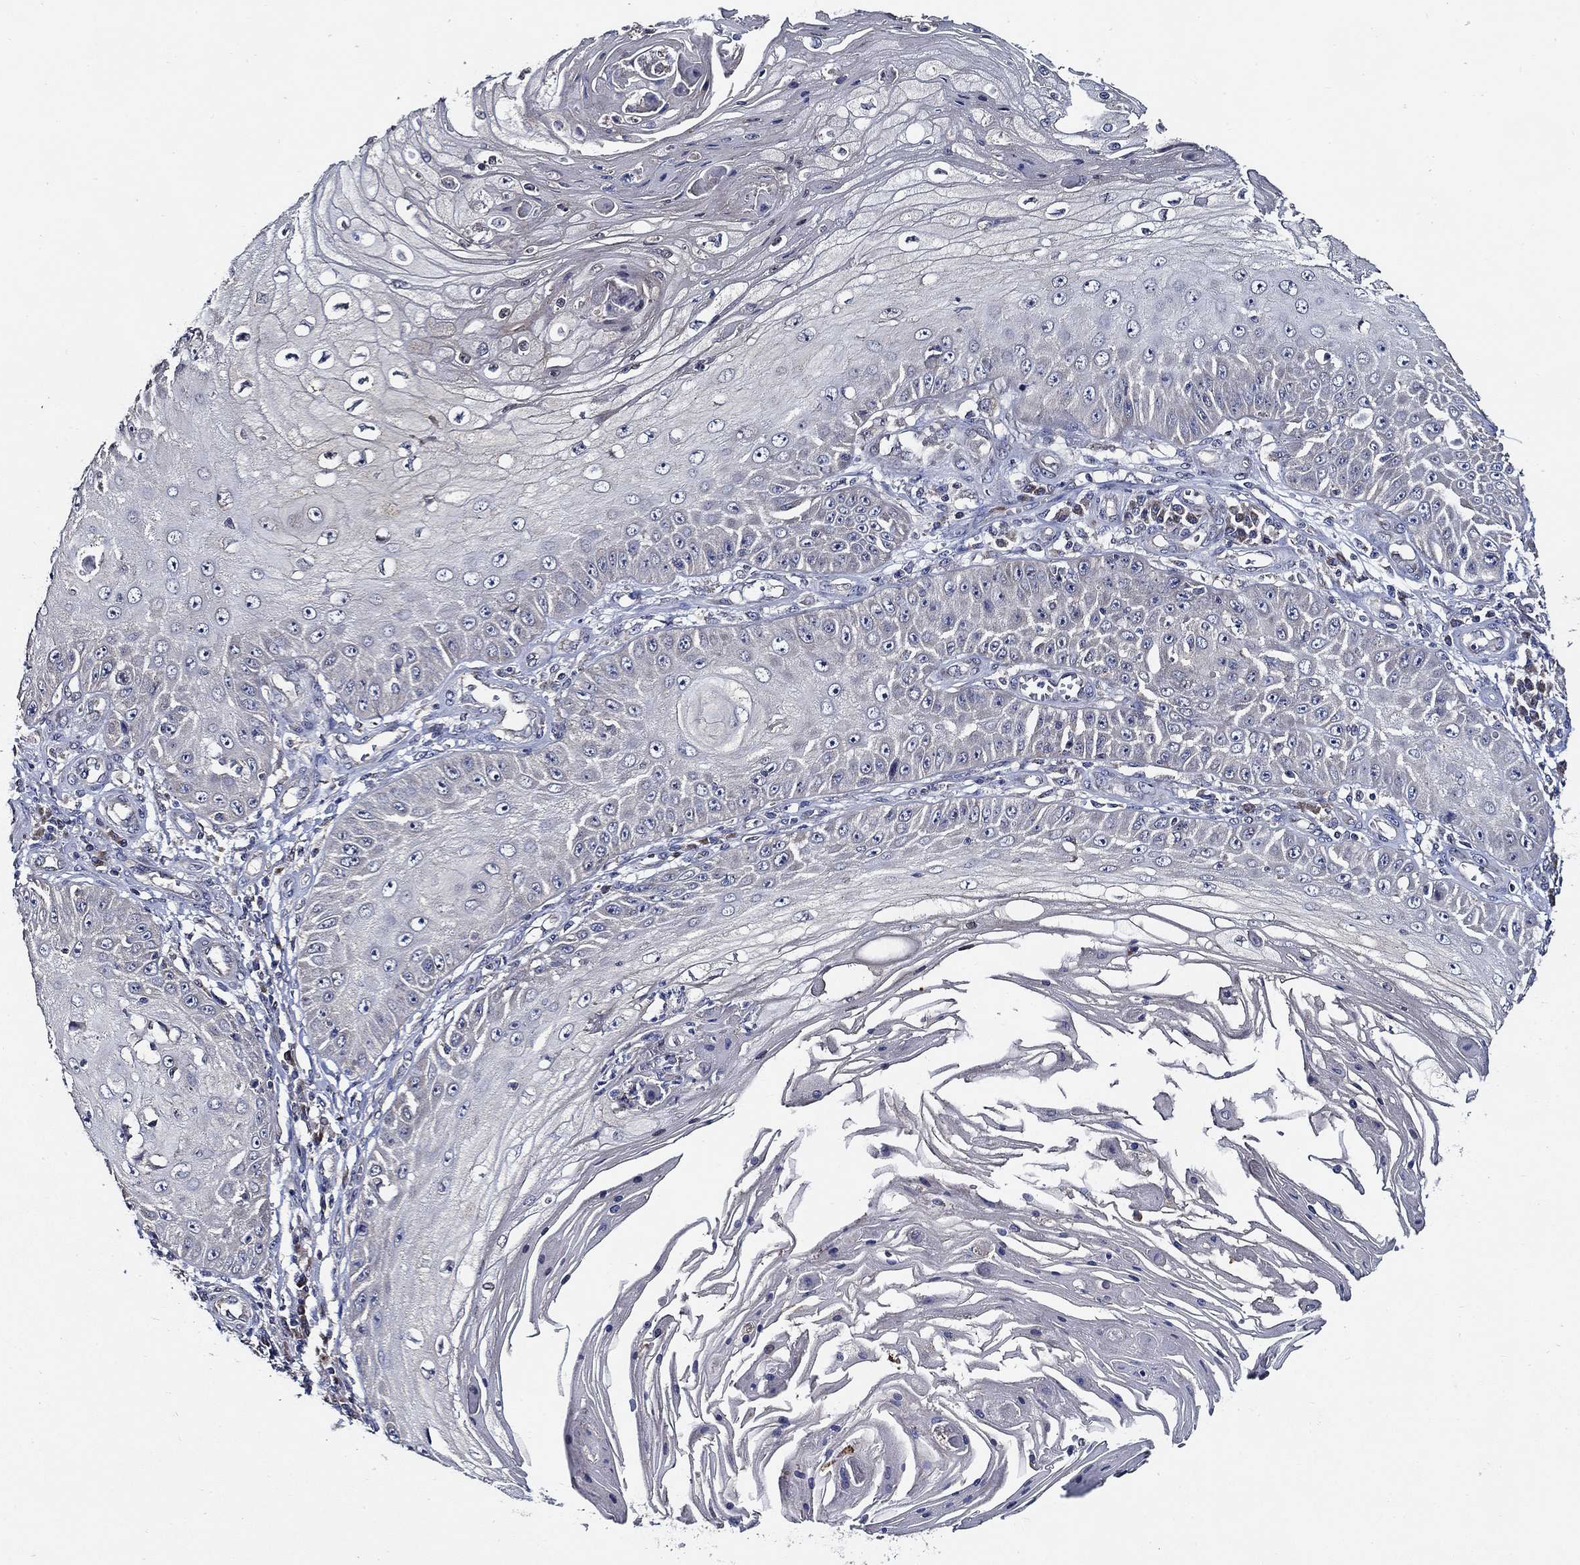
{"staining": {"intensity": "negative", "quantity": "none", "location": "none"}, "tissue": "skin cancer", "cell_type": "Tumor cells", "image_type": "cancer", "snomed": [{"axis": "morphology", "description": "Squamous cell carcinoma, NOS"}, {"axis": "topography", "description": "Skin"}], "caption": "The histopathology image shows no staining of tumor cells in skin cancer (squamous cell carcinoma).", "gene": "WDR53", "patient": {"sex": "male", "age": 70}}